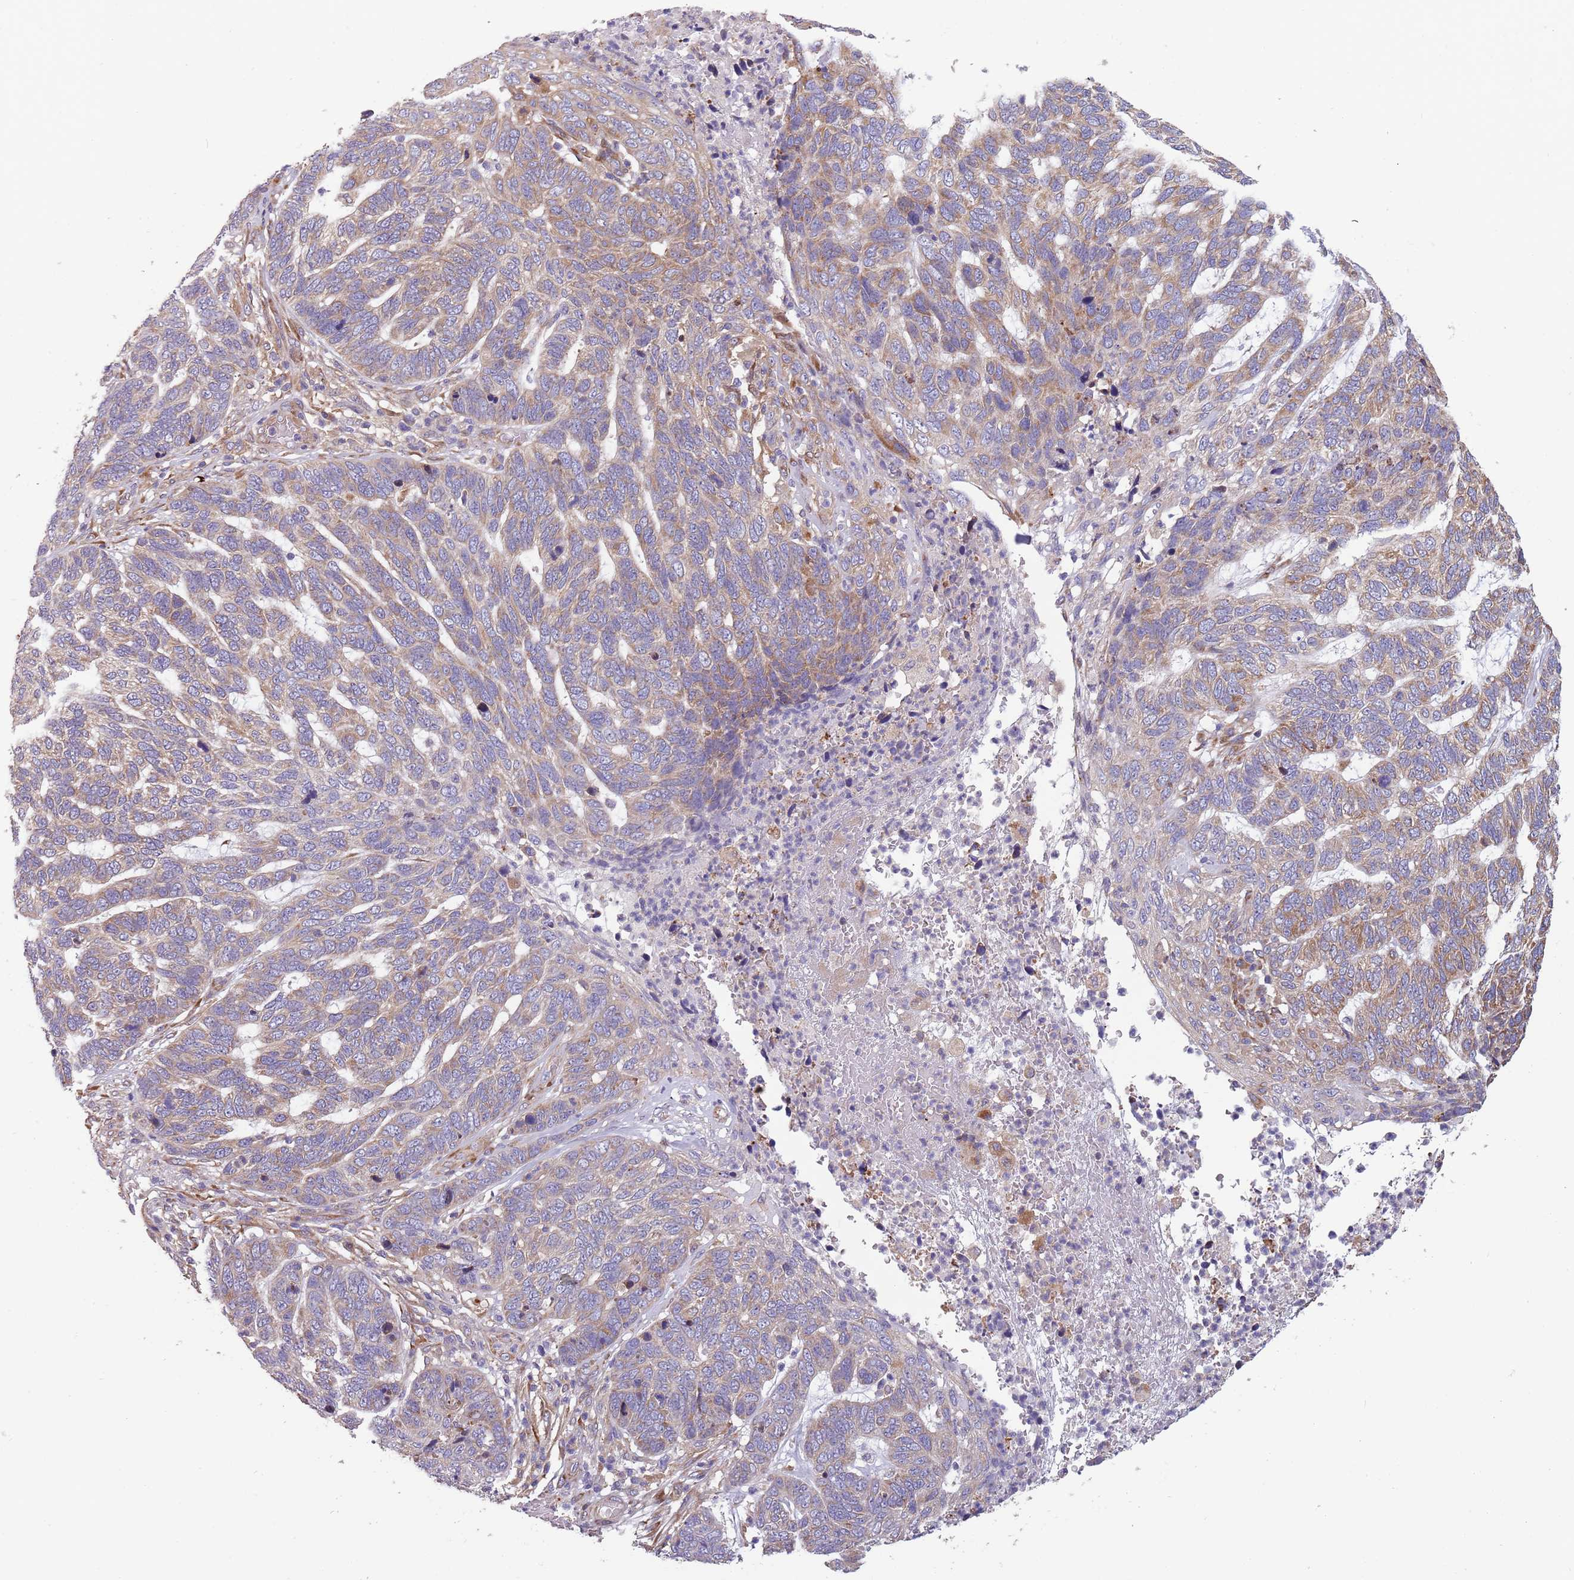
{"staining": {"intensity": "moderate", "quantity": "25%-75%", "location": "cytoplasmic/membranous"}, "tissue": "skin cancer", "cell_type": "Tumor cells", "image_type": "cancer", "snomed": [{"axis": "morphology", "description": "Basal cell carcinoma"}, {"axis": "topography", "description": "Skin"}], "caption": "Immunohistochemistry (DAB (3,3'-diaminobenzidine)) staining of human skin cancer (basal cell carcinoma) demonstrates moderate cytoplasmic/membranous protein staining in about 25%-75% of tumor cells. (DAB IHC, brown staining for protein, blue staining for nuclei).", "gene": "ARMCX6", "patient": {"sex": "female", "age": 65}}